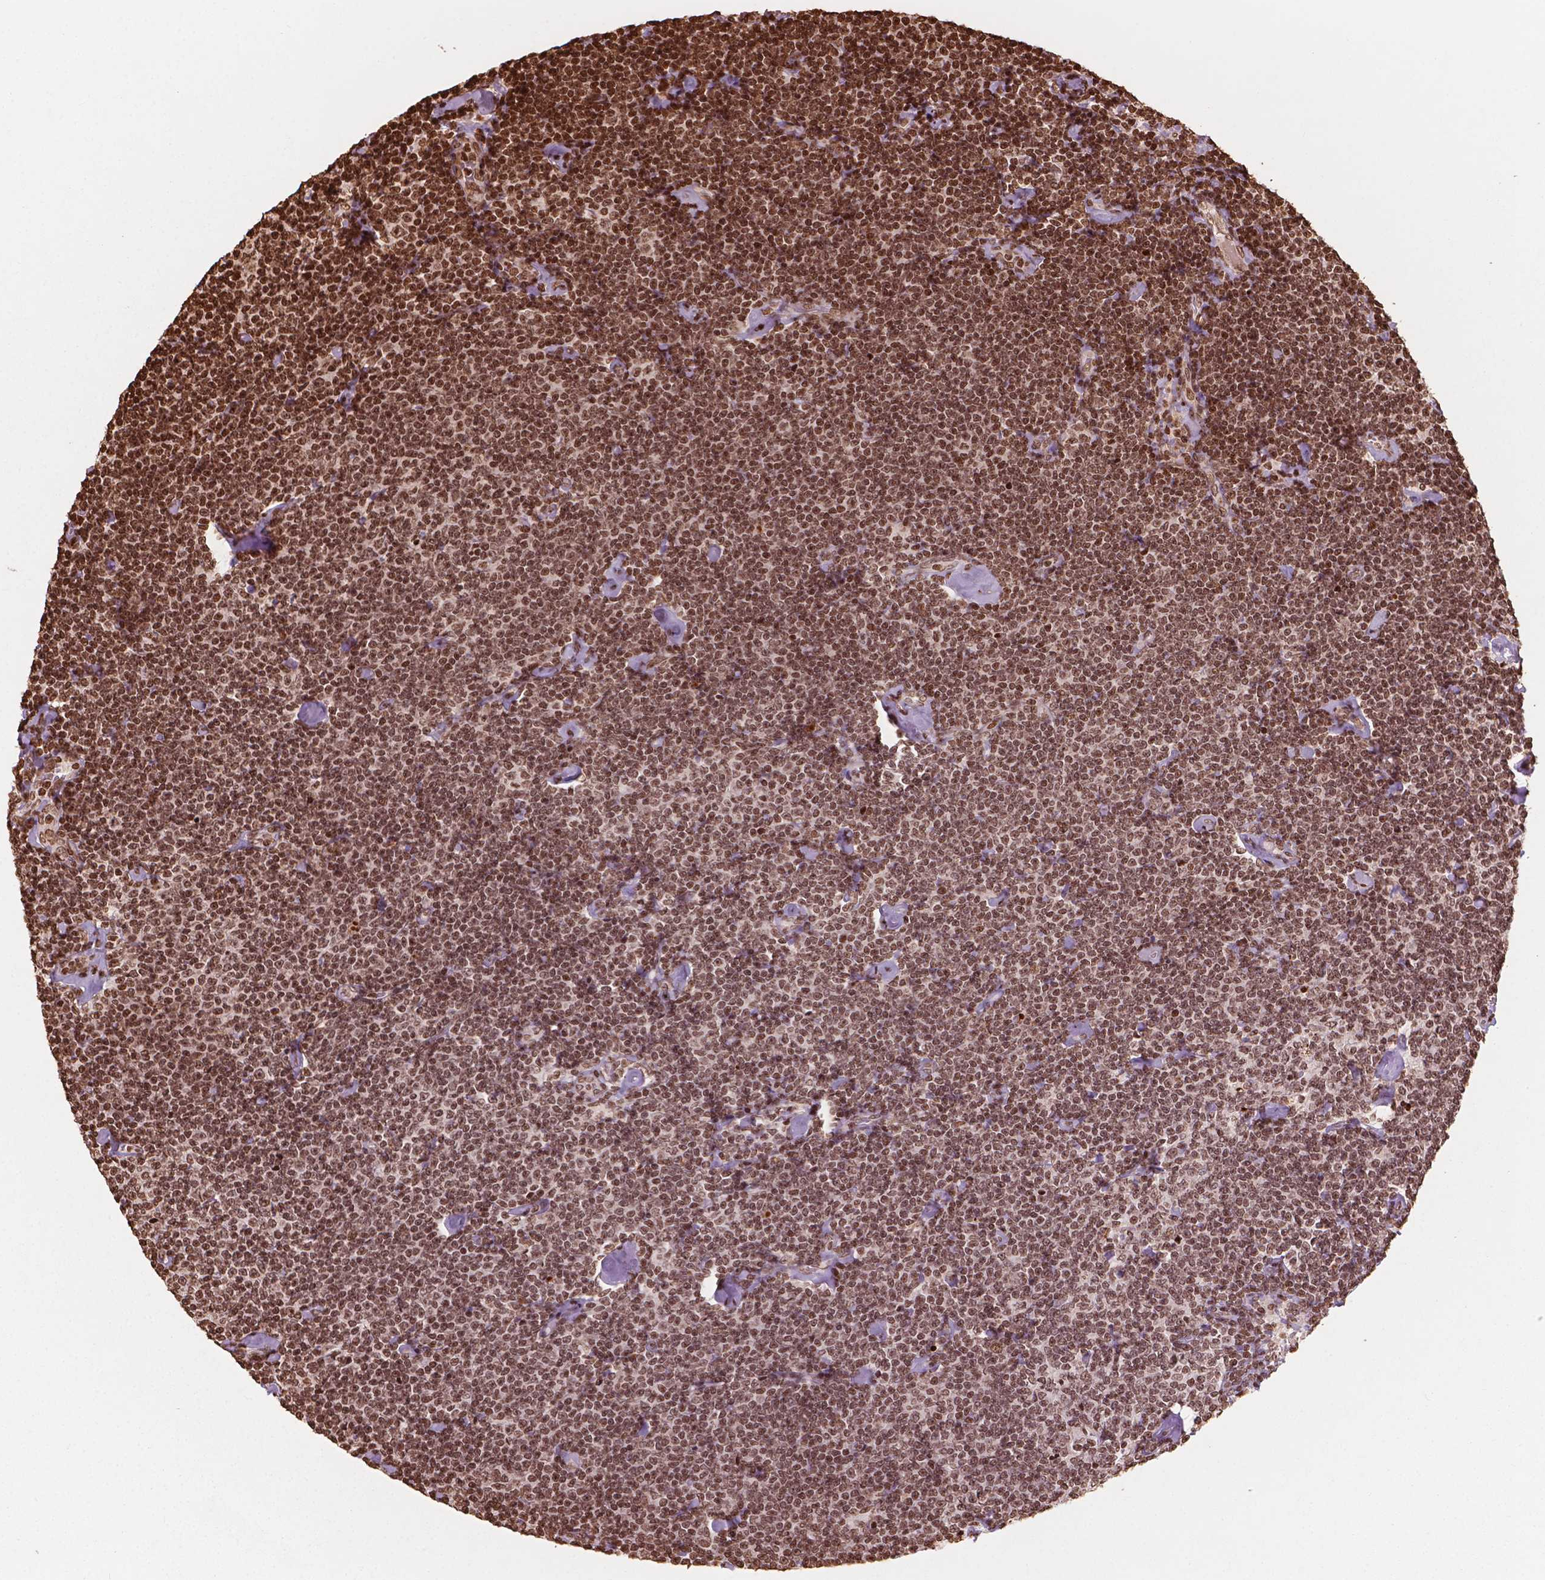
{"staining": {"intensity": "strong", "quantity": ">75%", "location": "nuclear"}, "tissue": "lymphoma", "cell_type": "Tumor cells", "image_type": "cancer", "snomed": [{"axis": "morphology", "description": "Malignant lymphoma, non-Hodgkin's type, Low grade"}, {"axis": "topography", "description": "Lymph node"}], "caption": "Strong nuclear staining is seen in approximately >75% of tumor cells in lymphoma.", "gene": "H3C7", "patient": {"sex": "male", "age": 81}}